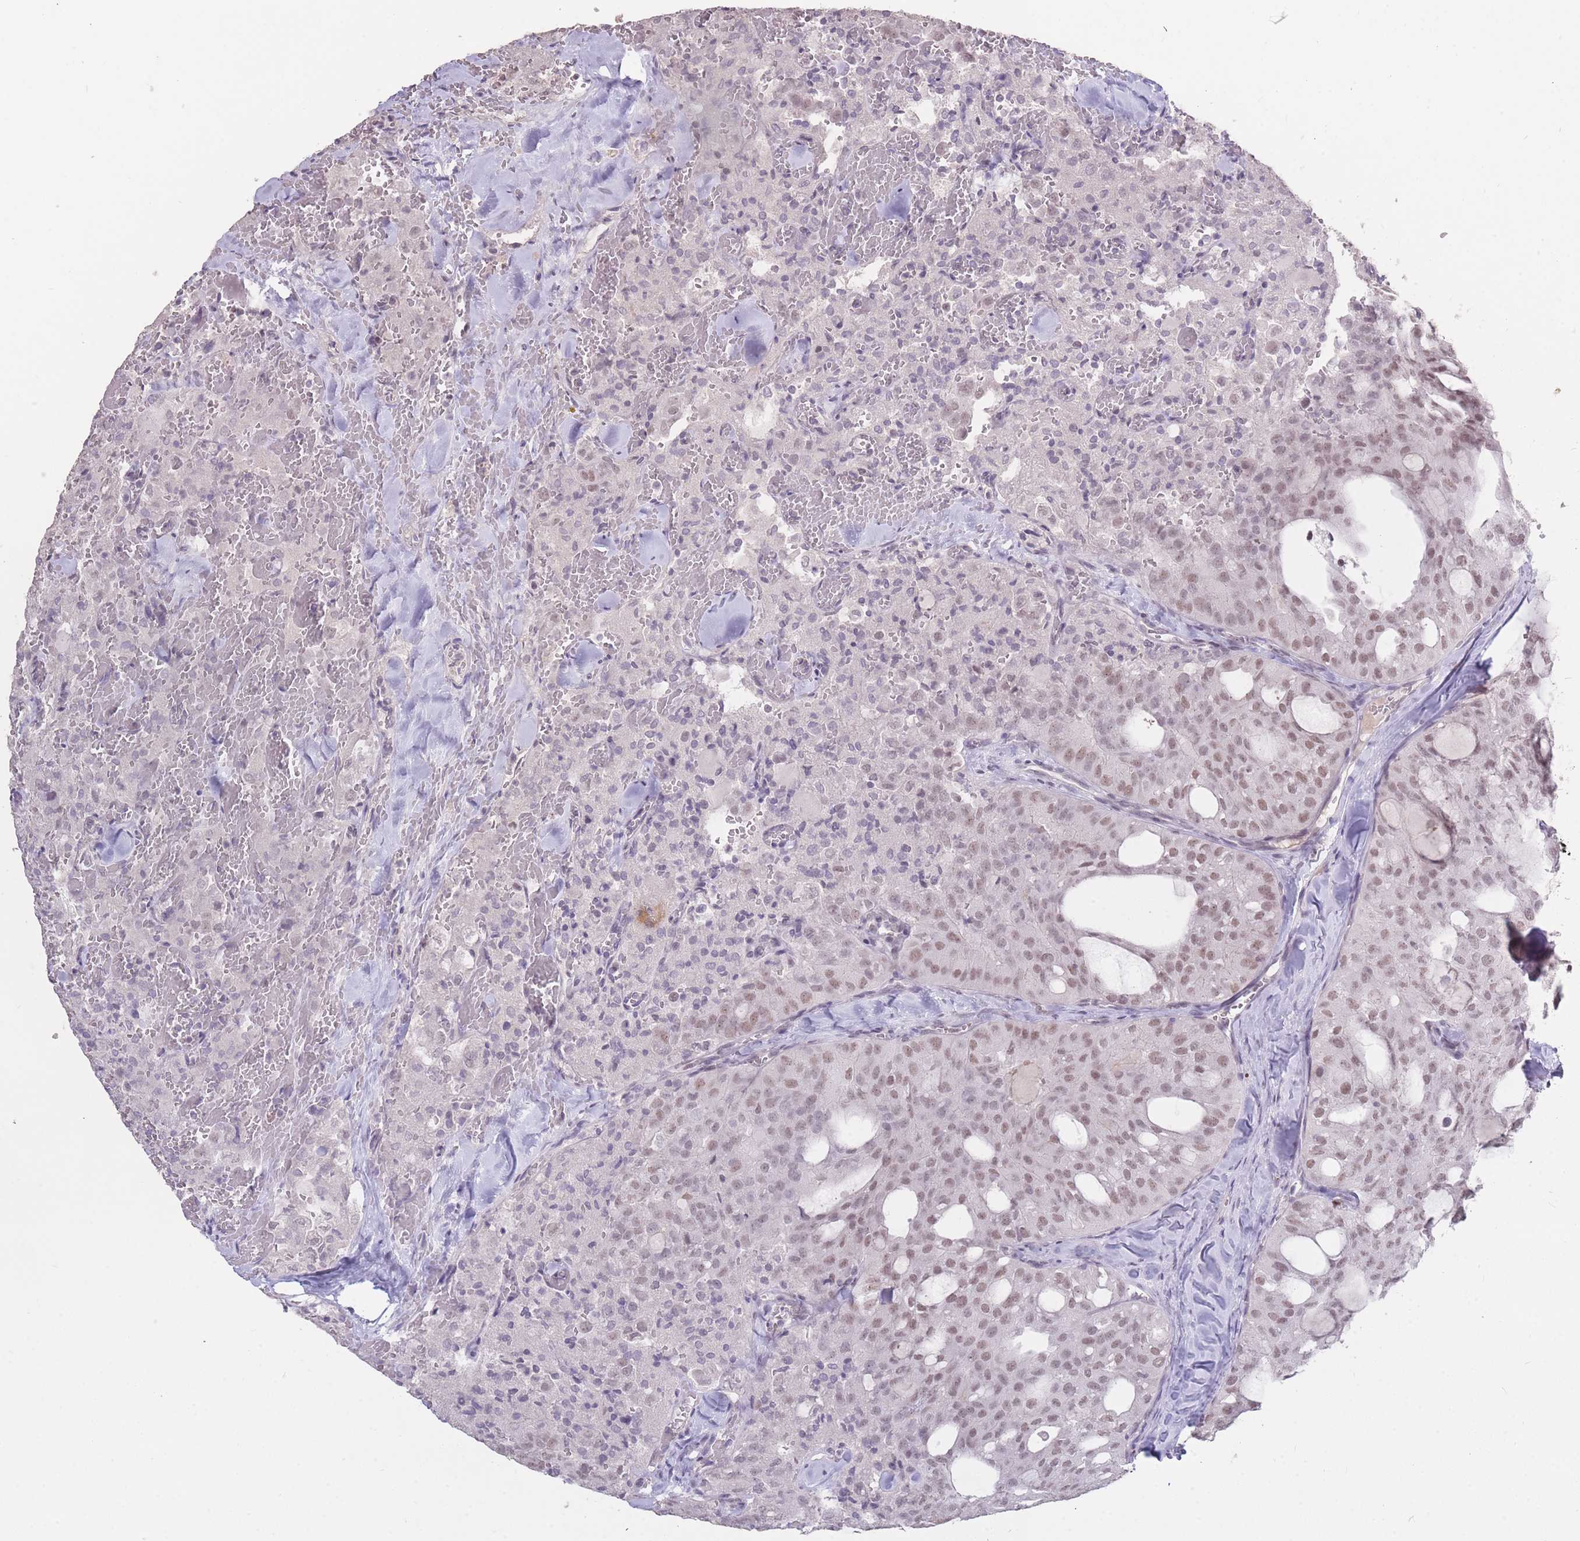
{"staining": {"intensity": "weak", "quantity": "25%-75%", "location": "nuclear"}, "tissue": "thyroid cancer", "cell_type": "Tumor cells", "image_type": "cancer", "snomed": [{"axis": "morphology", "description": "Follicular adenoma carcinoma, NOS"}, {"axis": "topography", "description": "Thyroid gland"}], "caption": "A brown stain labels weak nuclear positivity of a protein in thyroid cancer (follicular adenoma carcinoma) tumor cells.", "gene": "HNRNPUL1", "patient": {"sex": "male", "age": 75}}